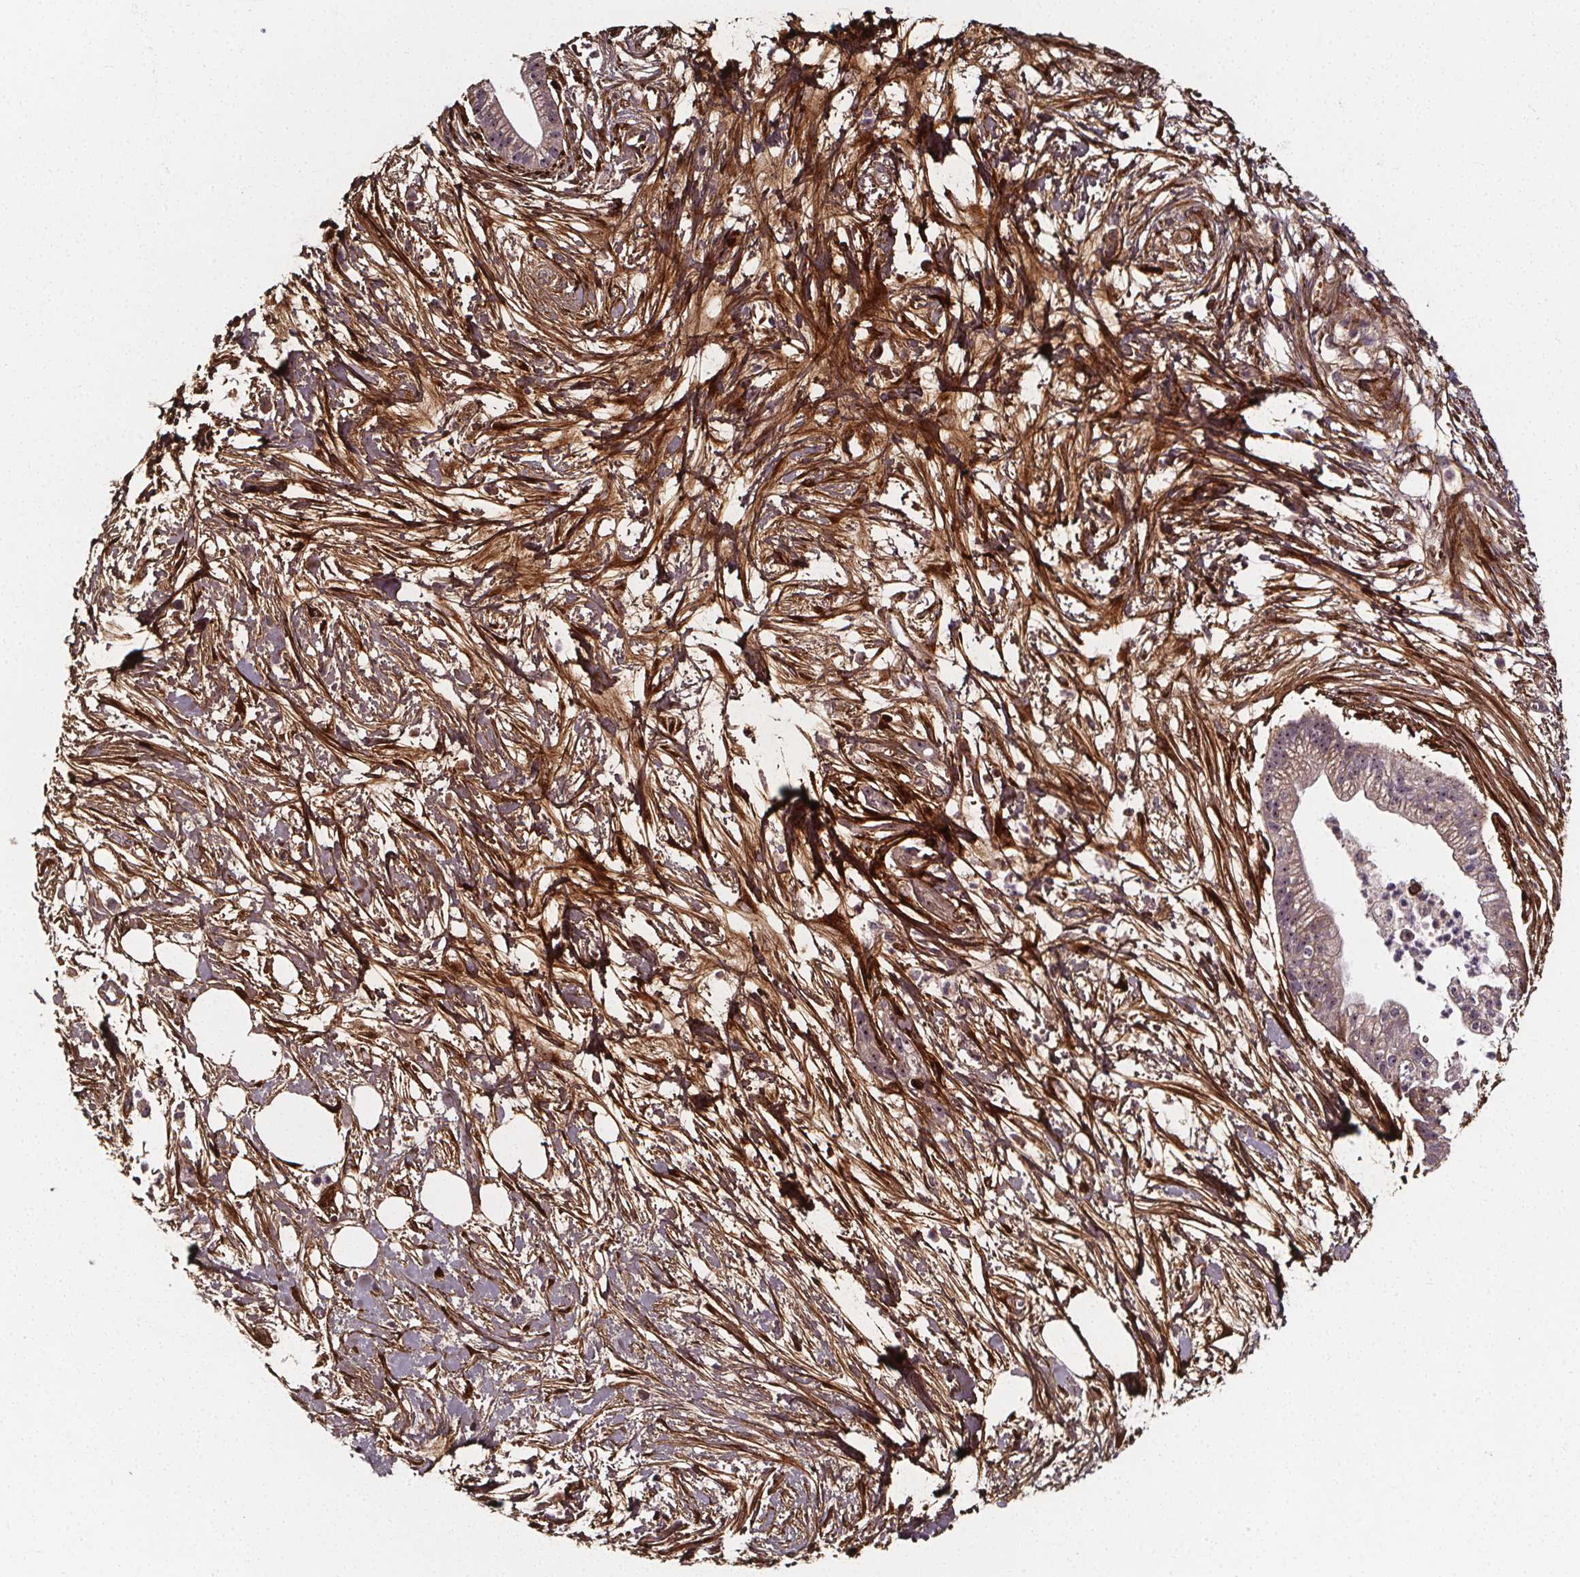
{"staining": {"intensity": "weak", "quantity": ">75%", "location": "cytoplasmic/membranous"}, "tissue": "pancreatic cancer", "cell_type": "Tumor cells", "image_type": "cancer", "snomed": [{"axis": "morphology", "description": "Normal tissue, NOS"}, {"axis": "morphology", "description": "Adenocarcinoma, NOS"}, {"axis": "topography", "description": "Lymph node"}, {"axis": "topography", "description": "Pancreas"}], "caption": "Protein expression analysis of human pancreatic cancer reveals weak cytoplasmic/membranous staining in about >75% of tumor cells.", "gene": "AEBP1", "patient": {"sex": "female", "age": 58}}